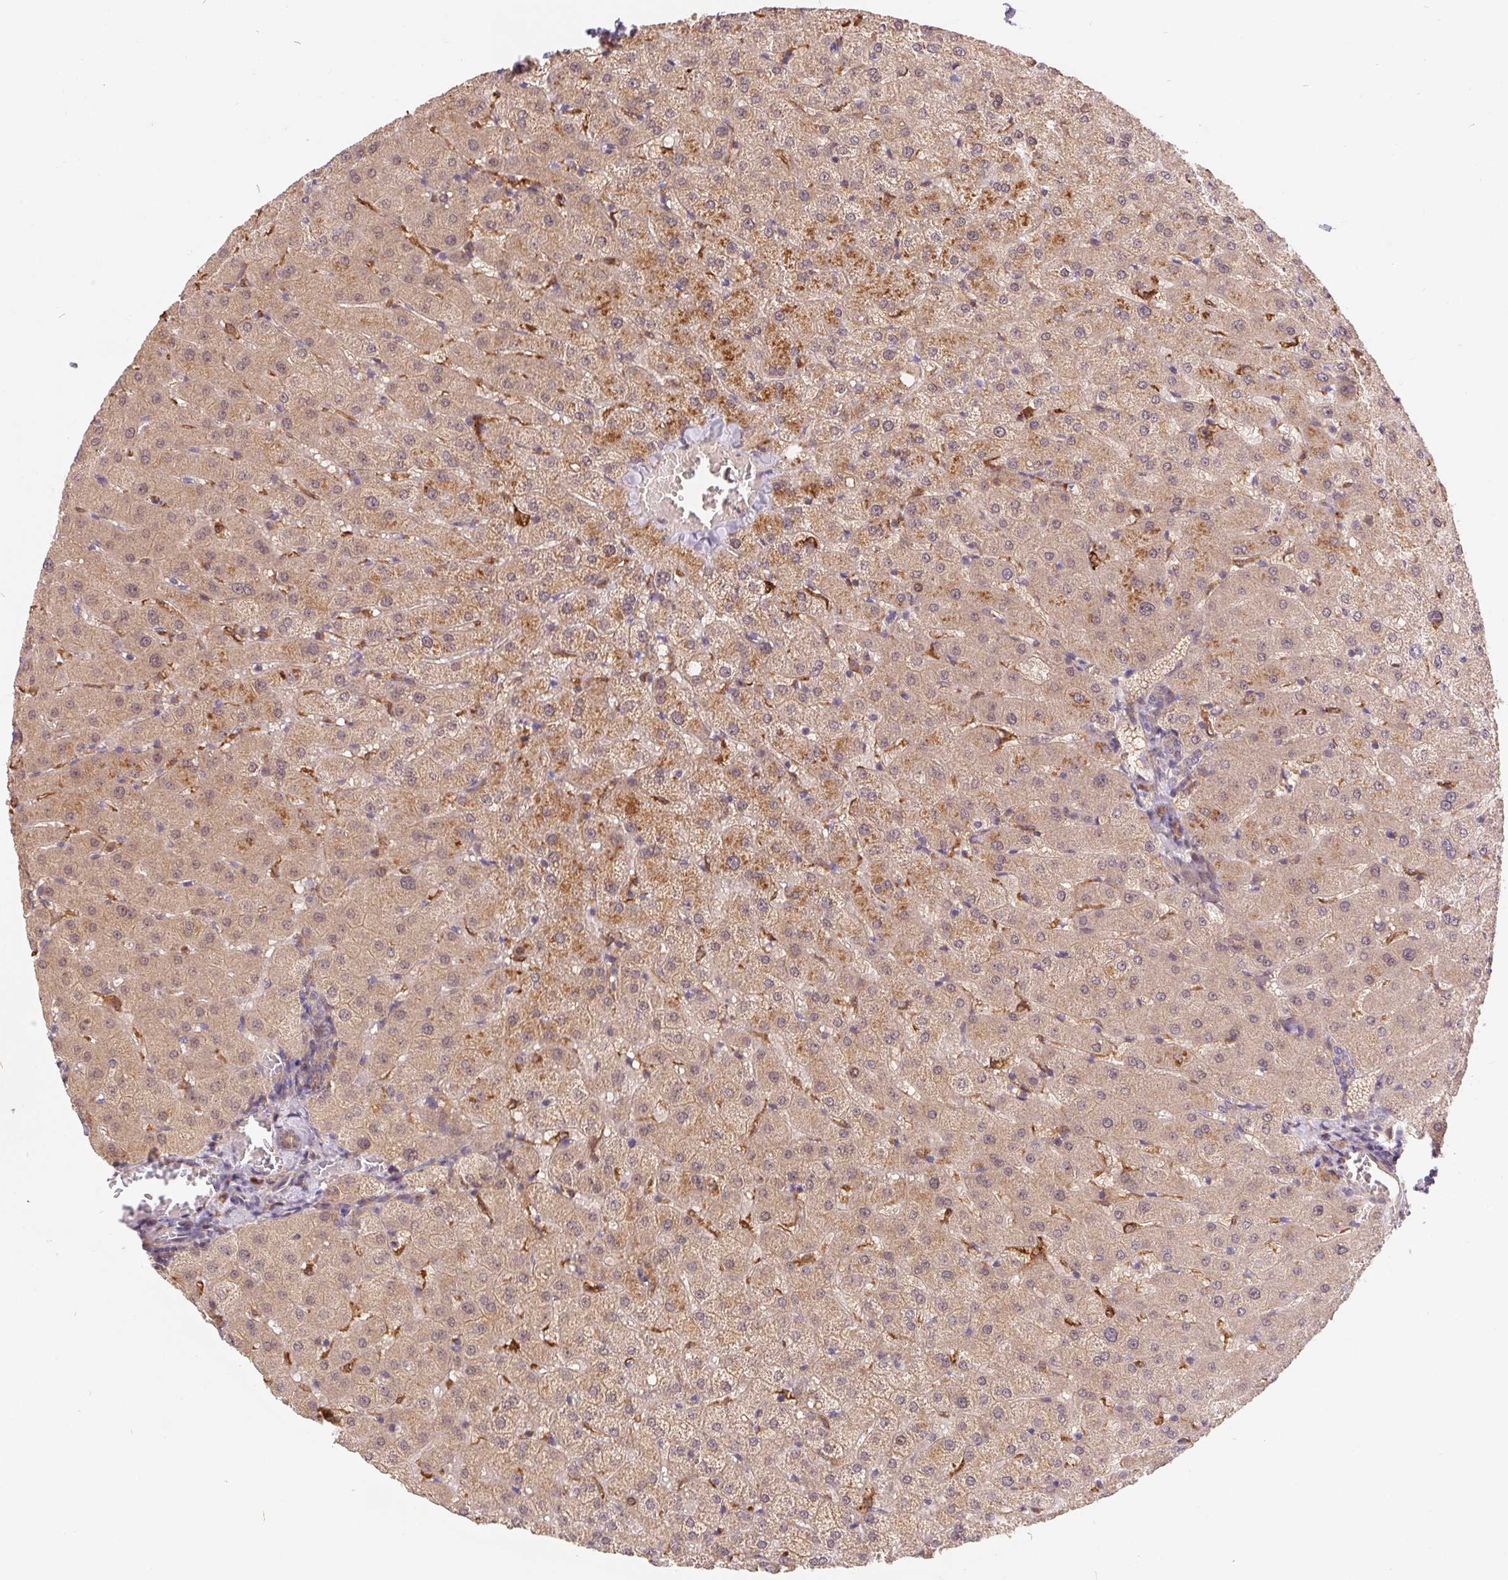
{"staining": {"intensity": "negative", "quantity": "none", "location": "none"}, "tissue": "liver", "cell_type": "Cholangiocytes", "image_type": "normal", "snomed": [{"axis": "morphology", "description": "Normal tissue, NOS"}, {"axis": "topography", "description": "Liver"}], "caption": "High magnification brightfield microscopy of benign liver stained with DAB (brown) and counterstained with hematoxylin (blue): cholangiocytes show no significant expression.", "gene": "NUDT16", "patient": {"sex": "female", "age": 50}}